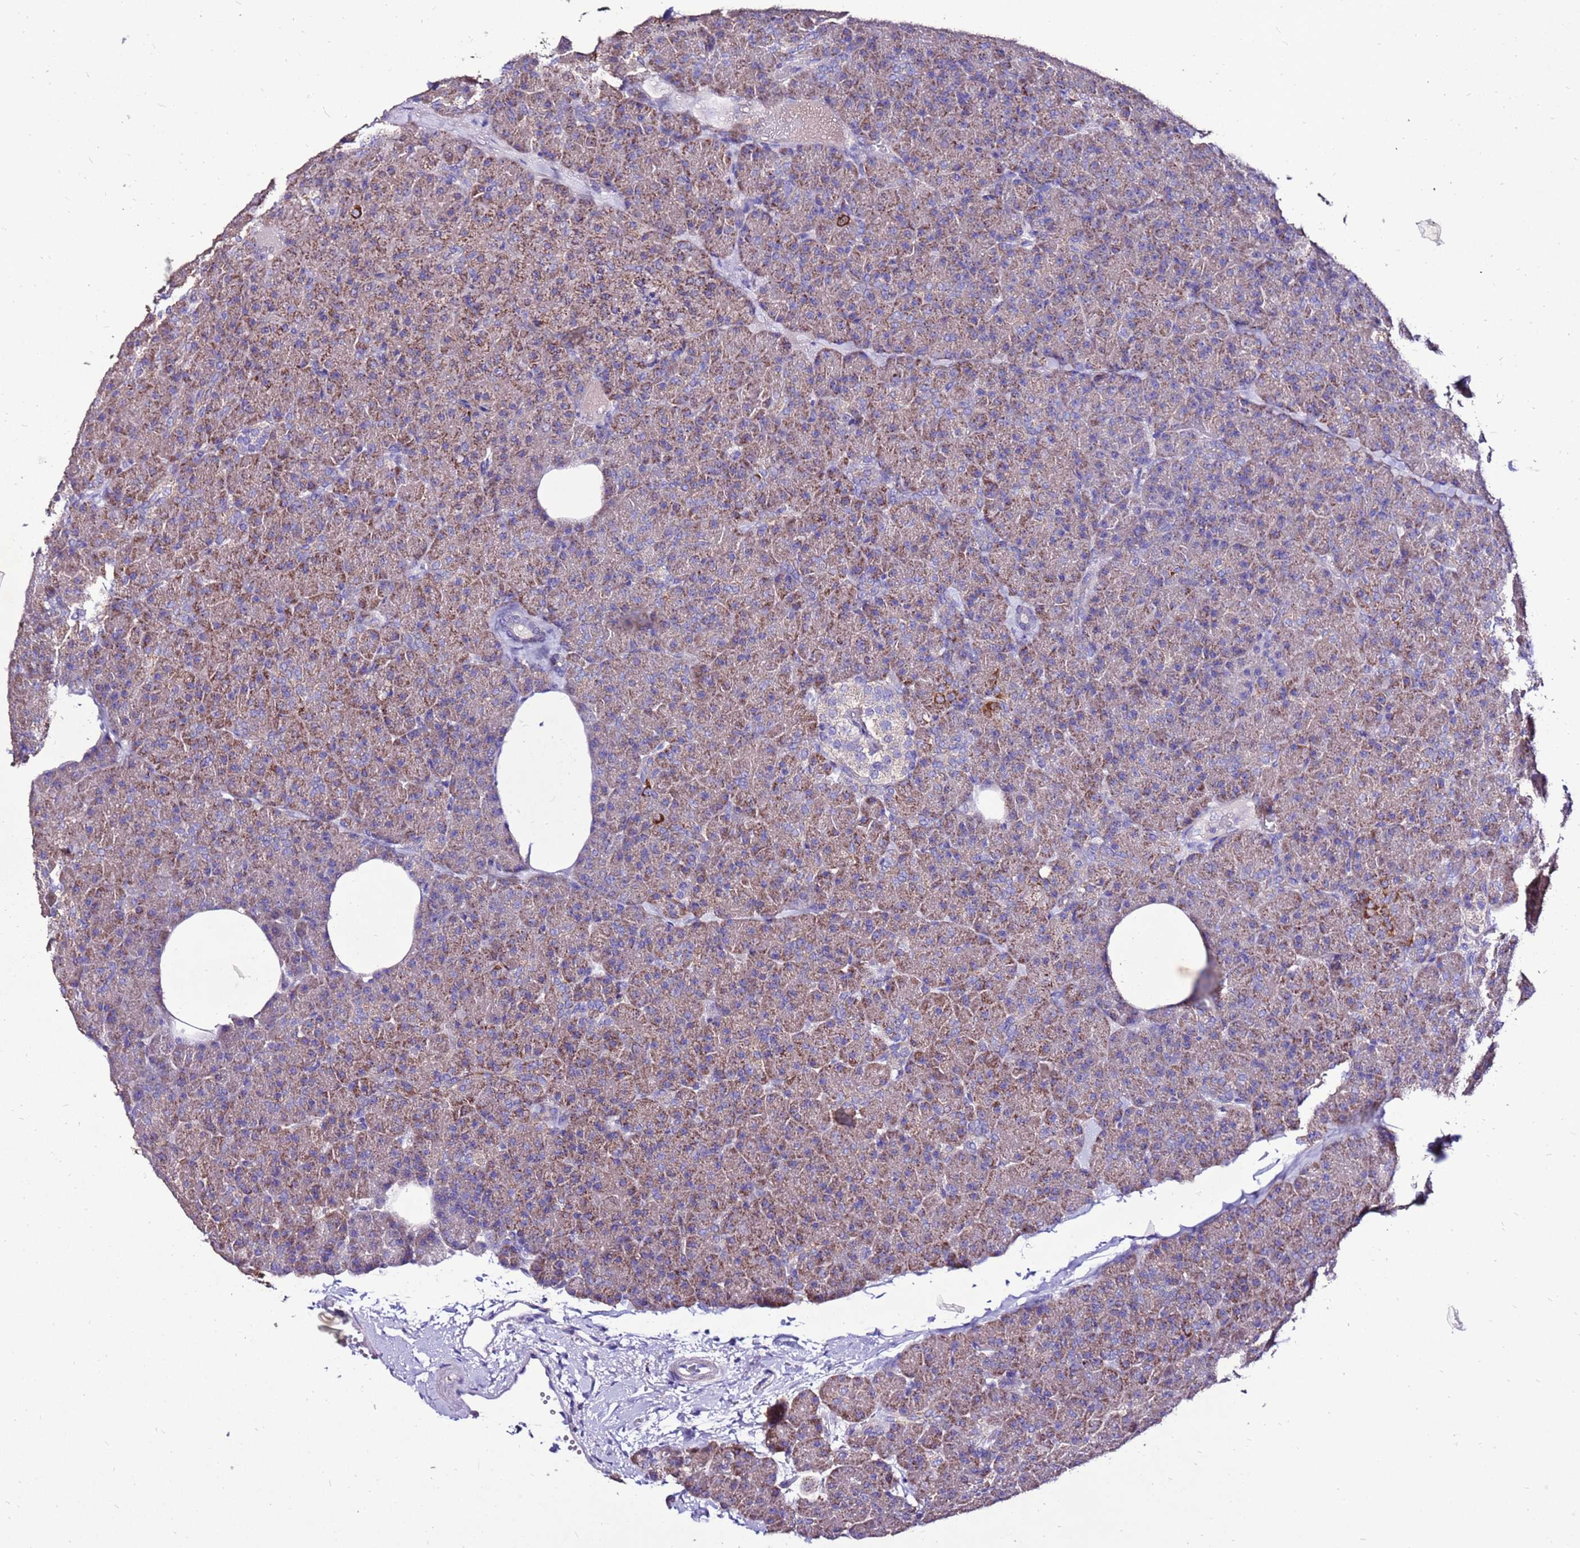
{"staining": {"intensity": "moderate", "quantity": "25%-75%", "location": "cytoplasmic/membranous"}, "tissue": "pancreas", "cell_type": "Exocrine glandular cells", "image_type": "normal", "snomed": [{"axis": "morphology", "description": "Normal tissue, NOS"}, {"axis": "morphology", "description": "Carcinoid, malignant, NOS"}, {"axis": "topography", "description": "Pancreas"}], "caption": "Exocrine glandular cells display medium levels of moderate cytoplasmic/membranous staining in about 25%-75% of cells in normal human pancreas.", "gene": "TMEM106C", "patient": {"sex": "female", "age": 35}}